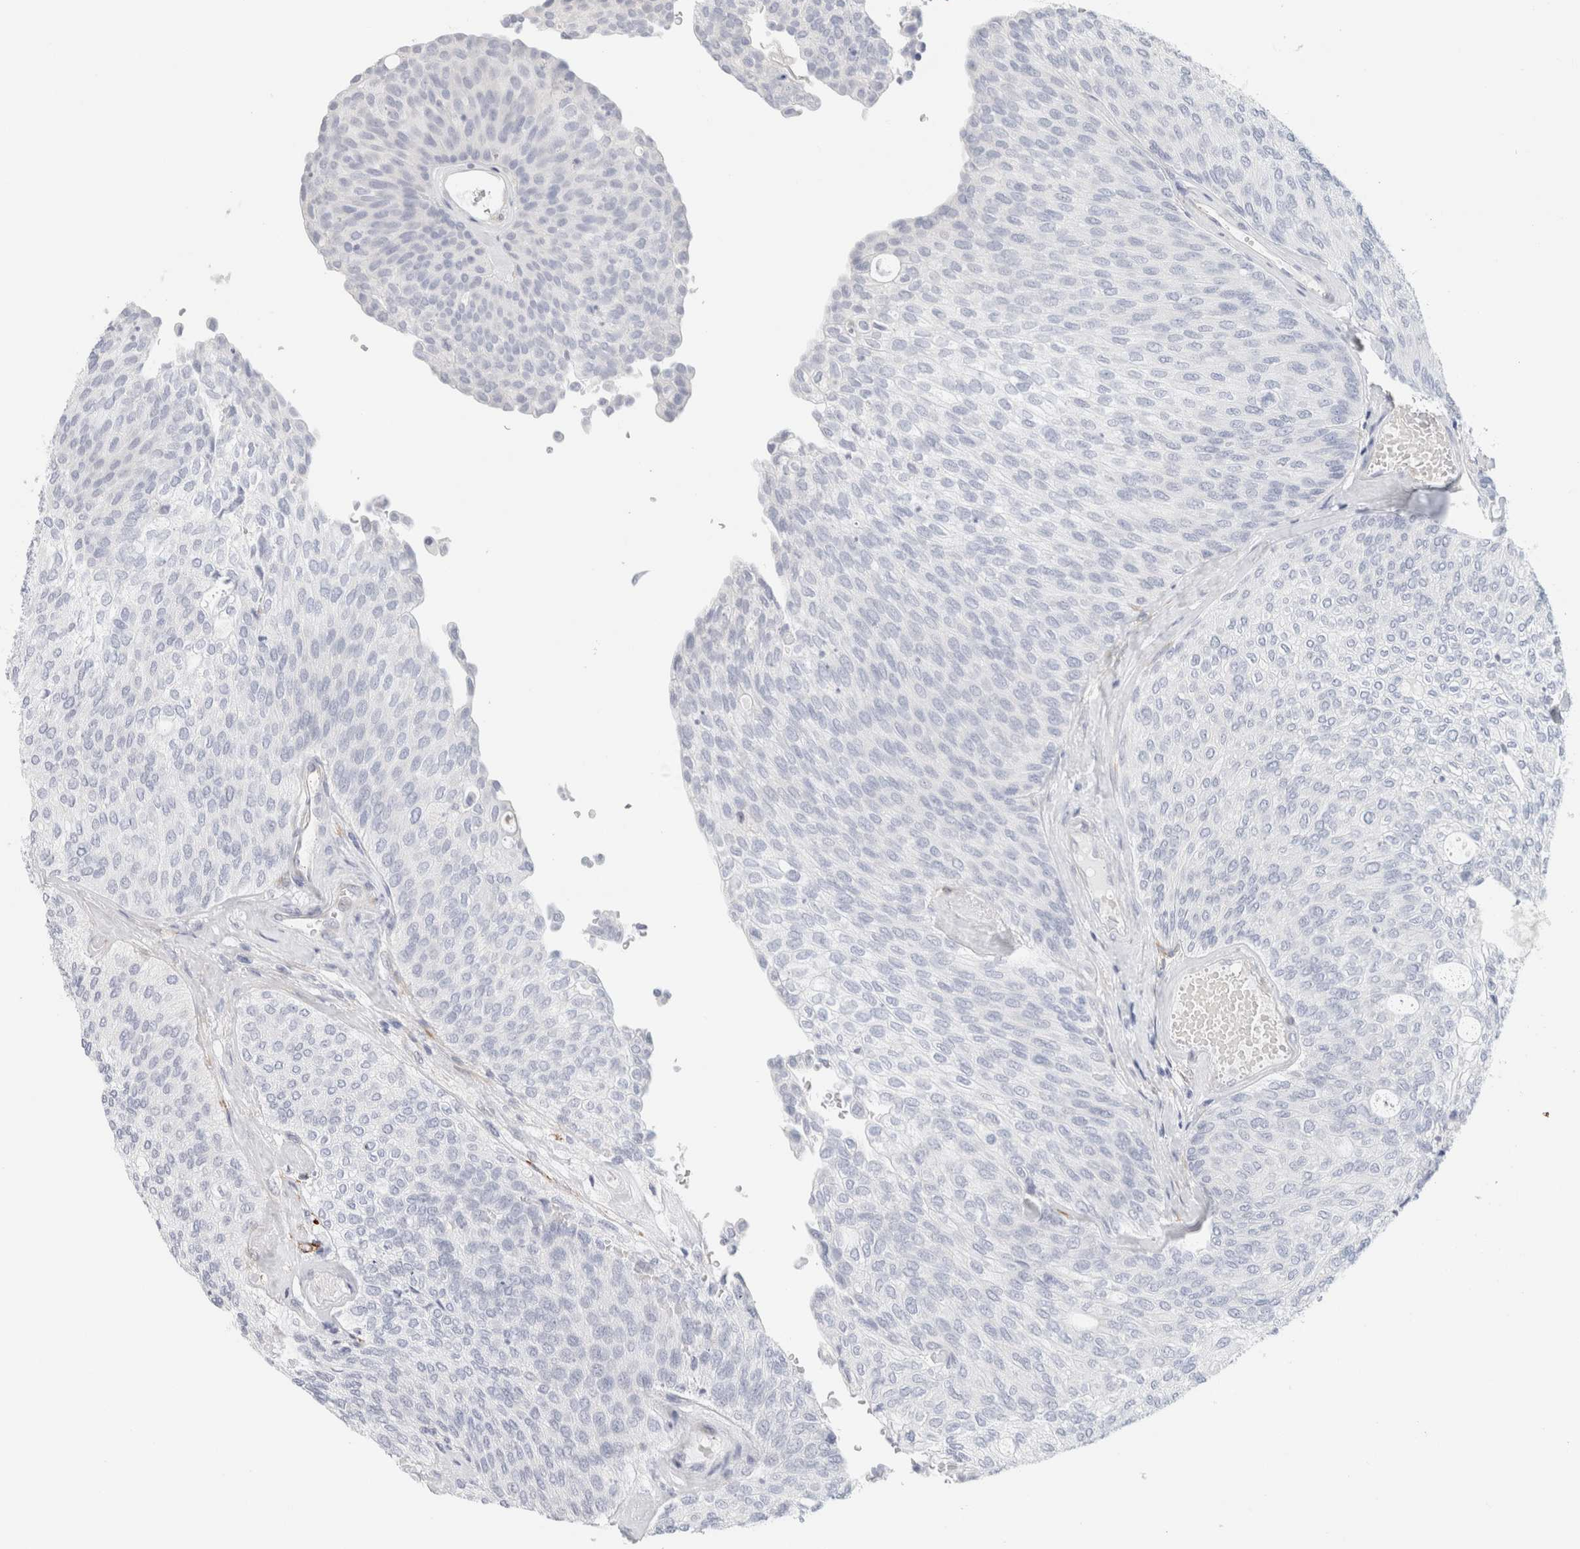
{"staining": {"intensity": "negative", "quantity": "none", "location": "none"}, "tissue": "urothelial cancer", "cell_type": "Tumor cells", "image_type": "cancer", "snomed": [{"axis": "morphology", "description": "Urothelial carcinoma, Low grade"}, {"axis": "topography", "description": "Urinary bladder"}], "caption": "This is an immunohistochemistry image of low-grade urothelial carcinoma. There is no expression in tumor cells.", "gene": "RTN4", "patient": {"sex": "female", "age": 79}}